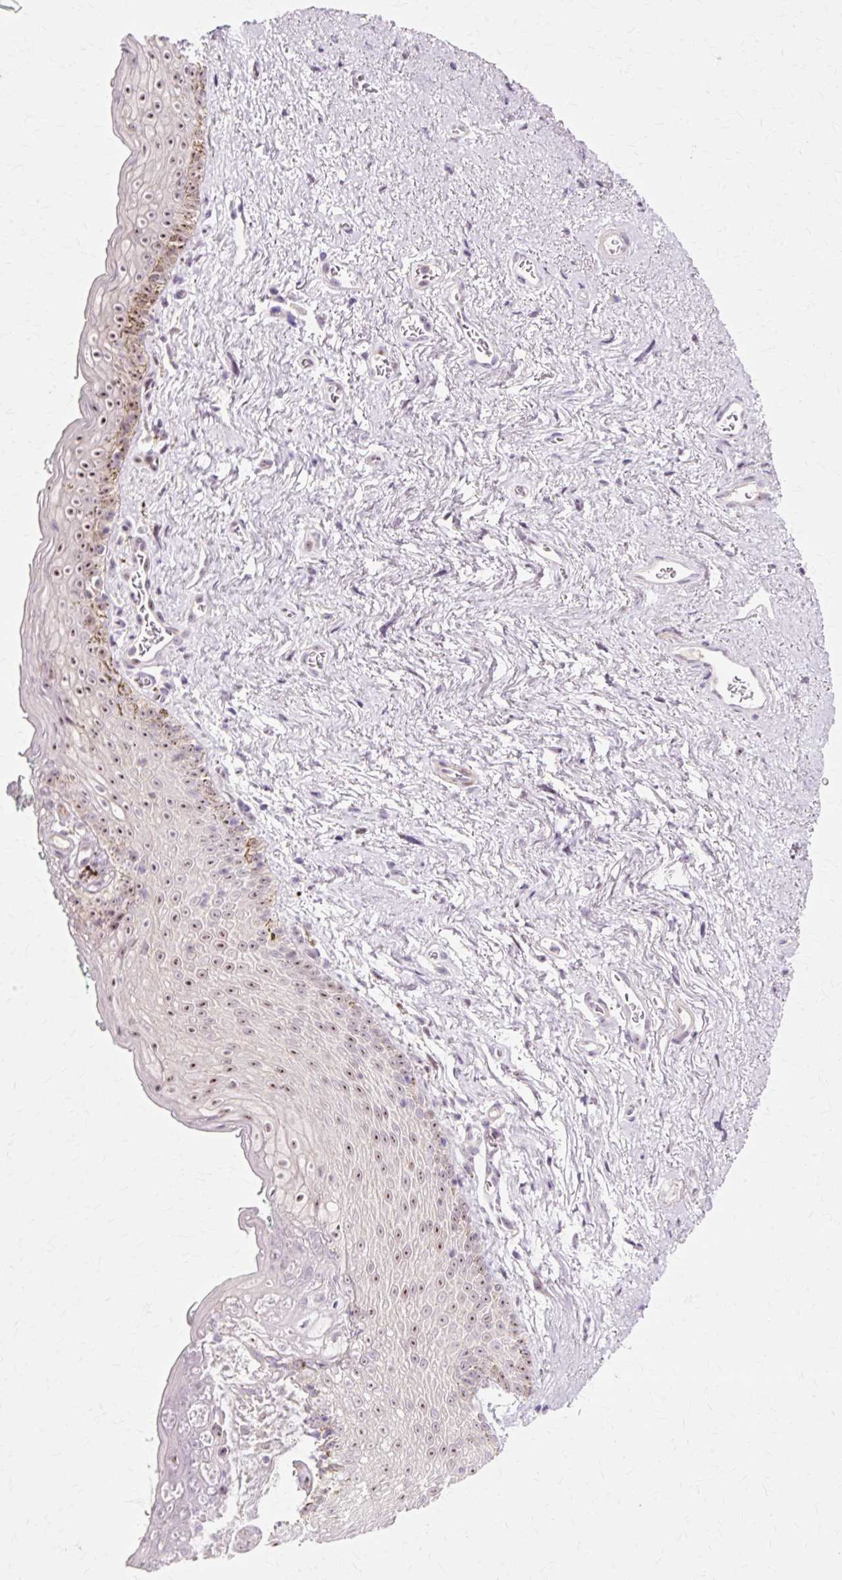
{"staining": {"intensity": "moderate", "quantity": "25%-75%", "location": "nuclear"}, "tissue": "vagina", "cell_type": "Squamous epithelial cells", "image_type": "normal", "snomed": [{"axis": "morphology", "description": "Normal tissue, NOS"}, {"axis": "topography", "description": "Vulva"}, {"axis": "topography", "description": "Vagina"}, {"axis": "topography", "description": "Peripheral nerve tissue"}], "caption": "Immunohistochemical staining of benign human vagina displays medium levels of moderate nuclear expression in approximately 25%-75% of squamous epithelial cells.", "gene": "MACROD2", "patient": {"sex": "female", "age": 66}}